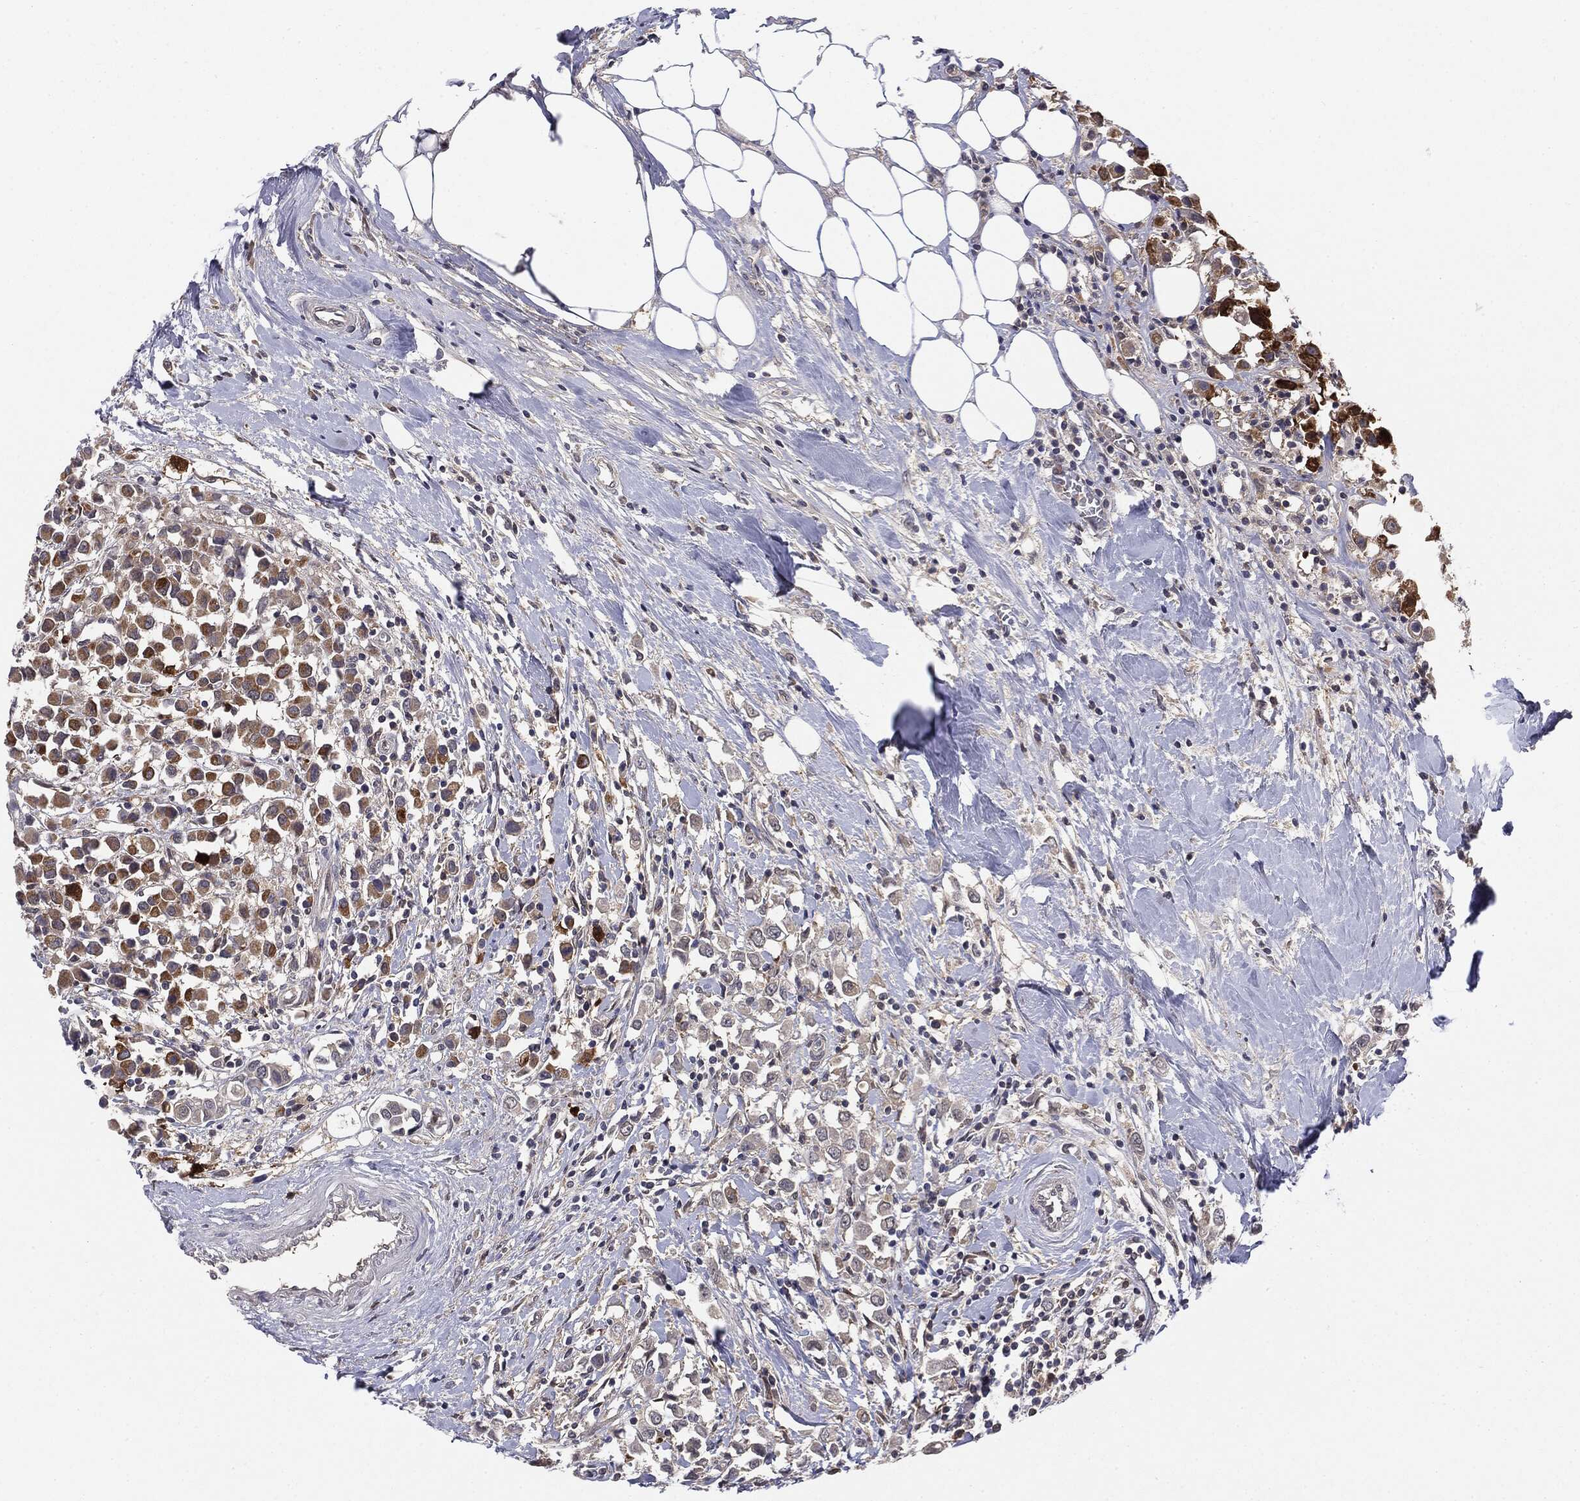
{"staining": {"intensity": "moderate", "quantity": ">75%", "location": "cytoplasmic/membranous"}, "tissue": "breast cancer", "cell_type": "Tumor cells", "image_type": "cancer", "snomed": [{"axis": "morphology", "description": "Duct carcinoma"}, {"axis": "topography", "description": "Breast"}], "caption": "Breast cancer was stained to show a protein in brown. There is medium levels of moderate cytoplasmic/membranous expression in about >75% of tumor cells. (DAB (3,3'-diaminobenzidine) IHC with brightfield microscopy, high magnification).", "gene": "KRT7", "patient": {"sex": "female", "age": 61}}